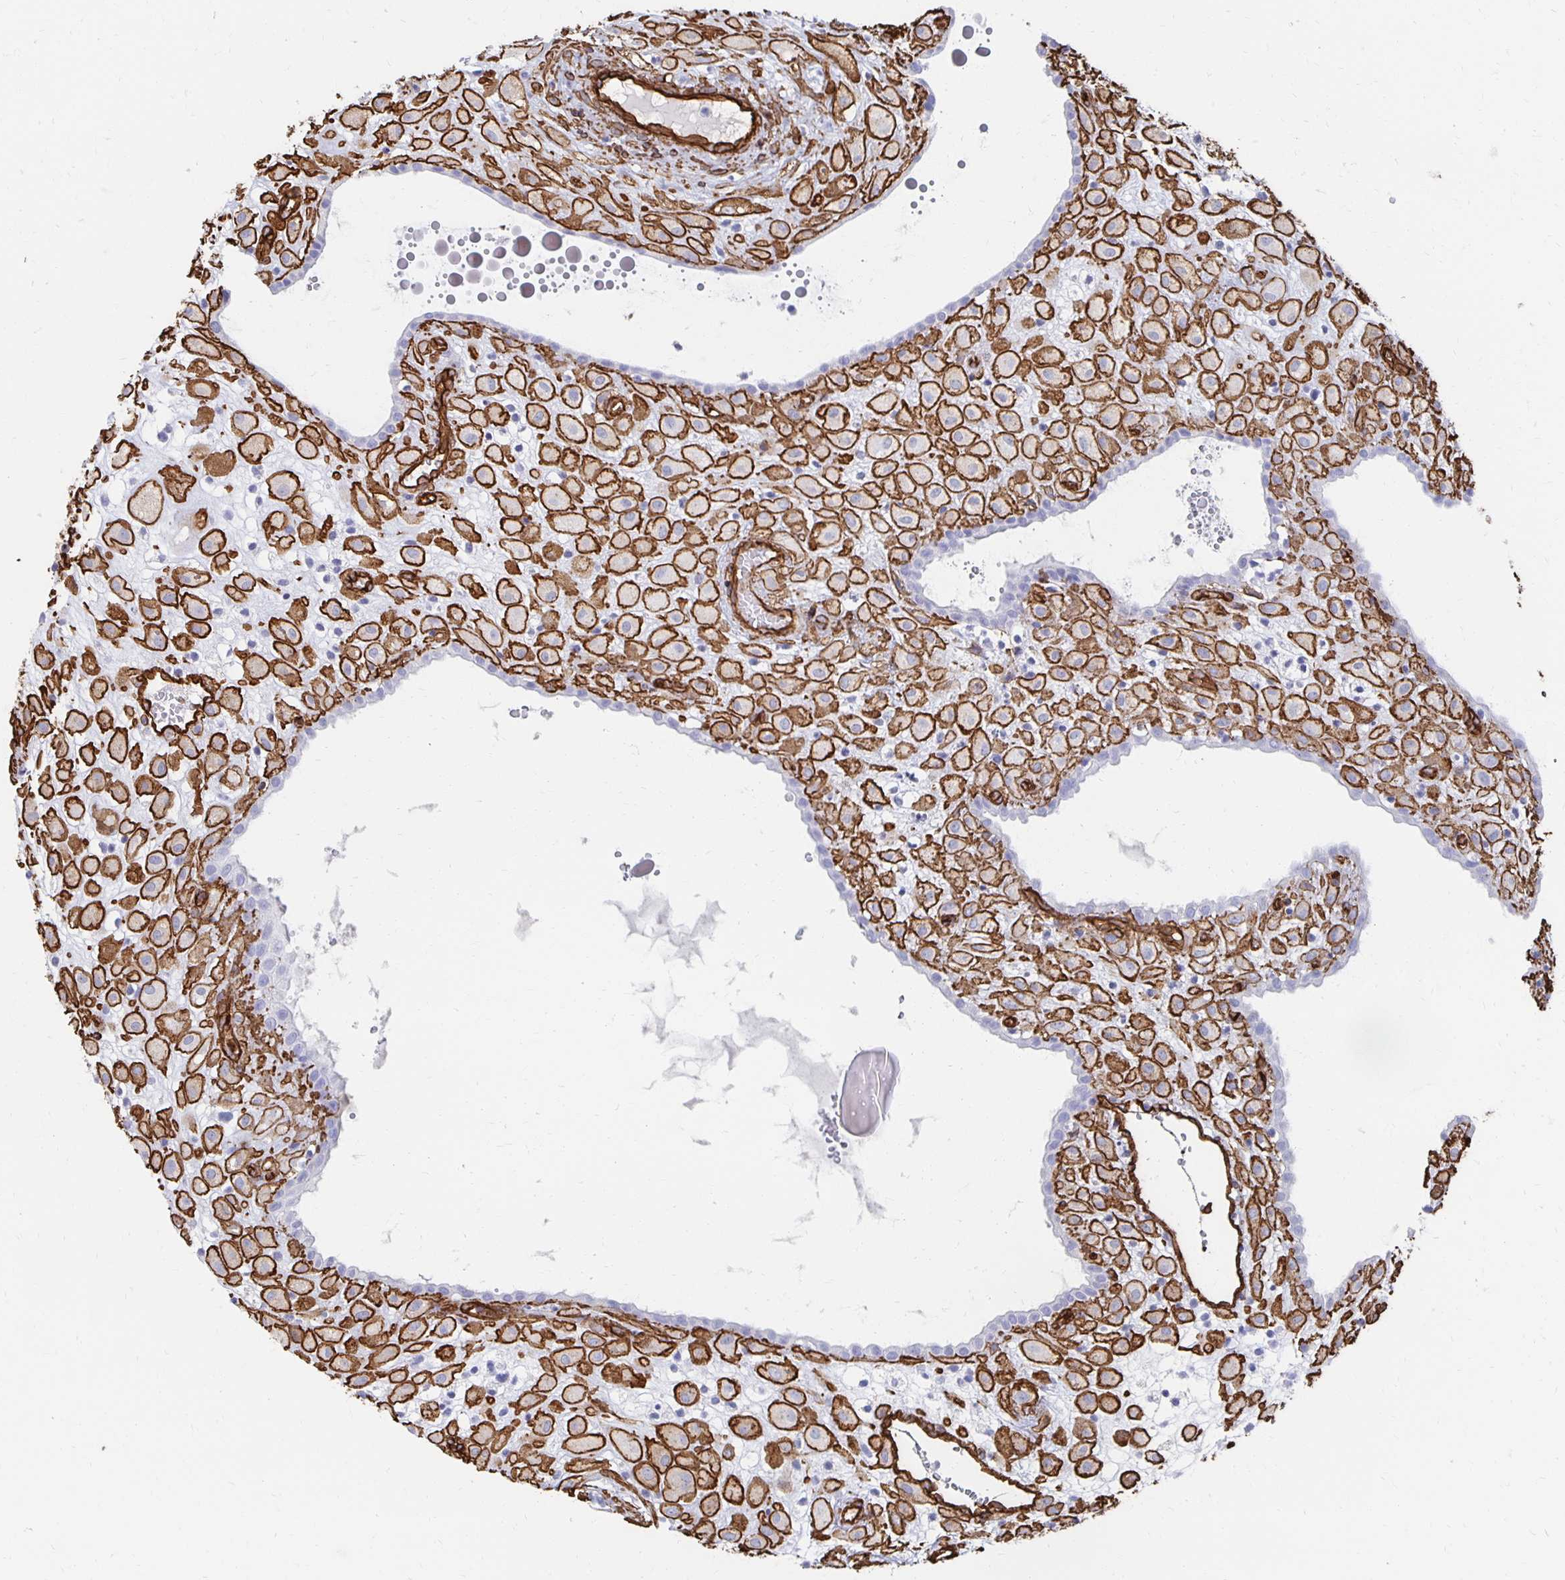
{"staining": {"intensity": "strong", "quantity": ">75%", "location": "cytoplasmic/membranous"}, "tissue": "placenta", "cell_type": "Decidual cells", "image_type": "normal", "snomed": [{"axis": "morphology", "description": "Normal tissue, NOS"}, {"axis": "topography", "description": "Placenta"}], "caption": "This image displays benign placenta stained with immunohistochemistry (IHC) to label a protein in brown. The cytoplasmic/membranous of decidual cells show strong positivity for the protein. Nuclei are counter-stained blue.", "gene": "VIPR2", "patient": {"sex": "female", "age": 24}}